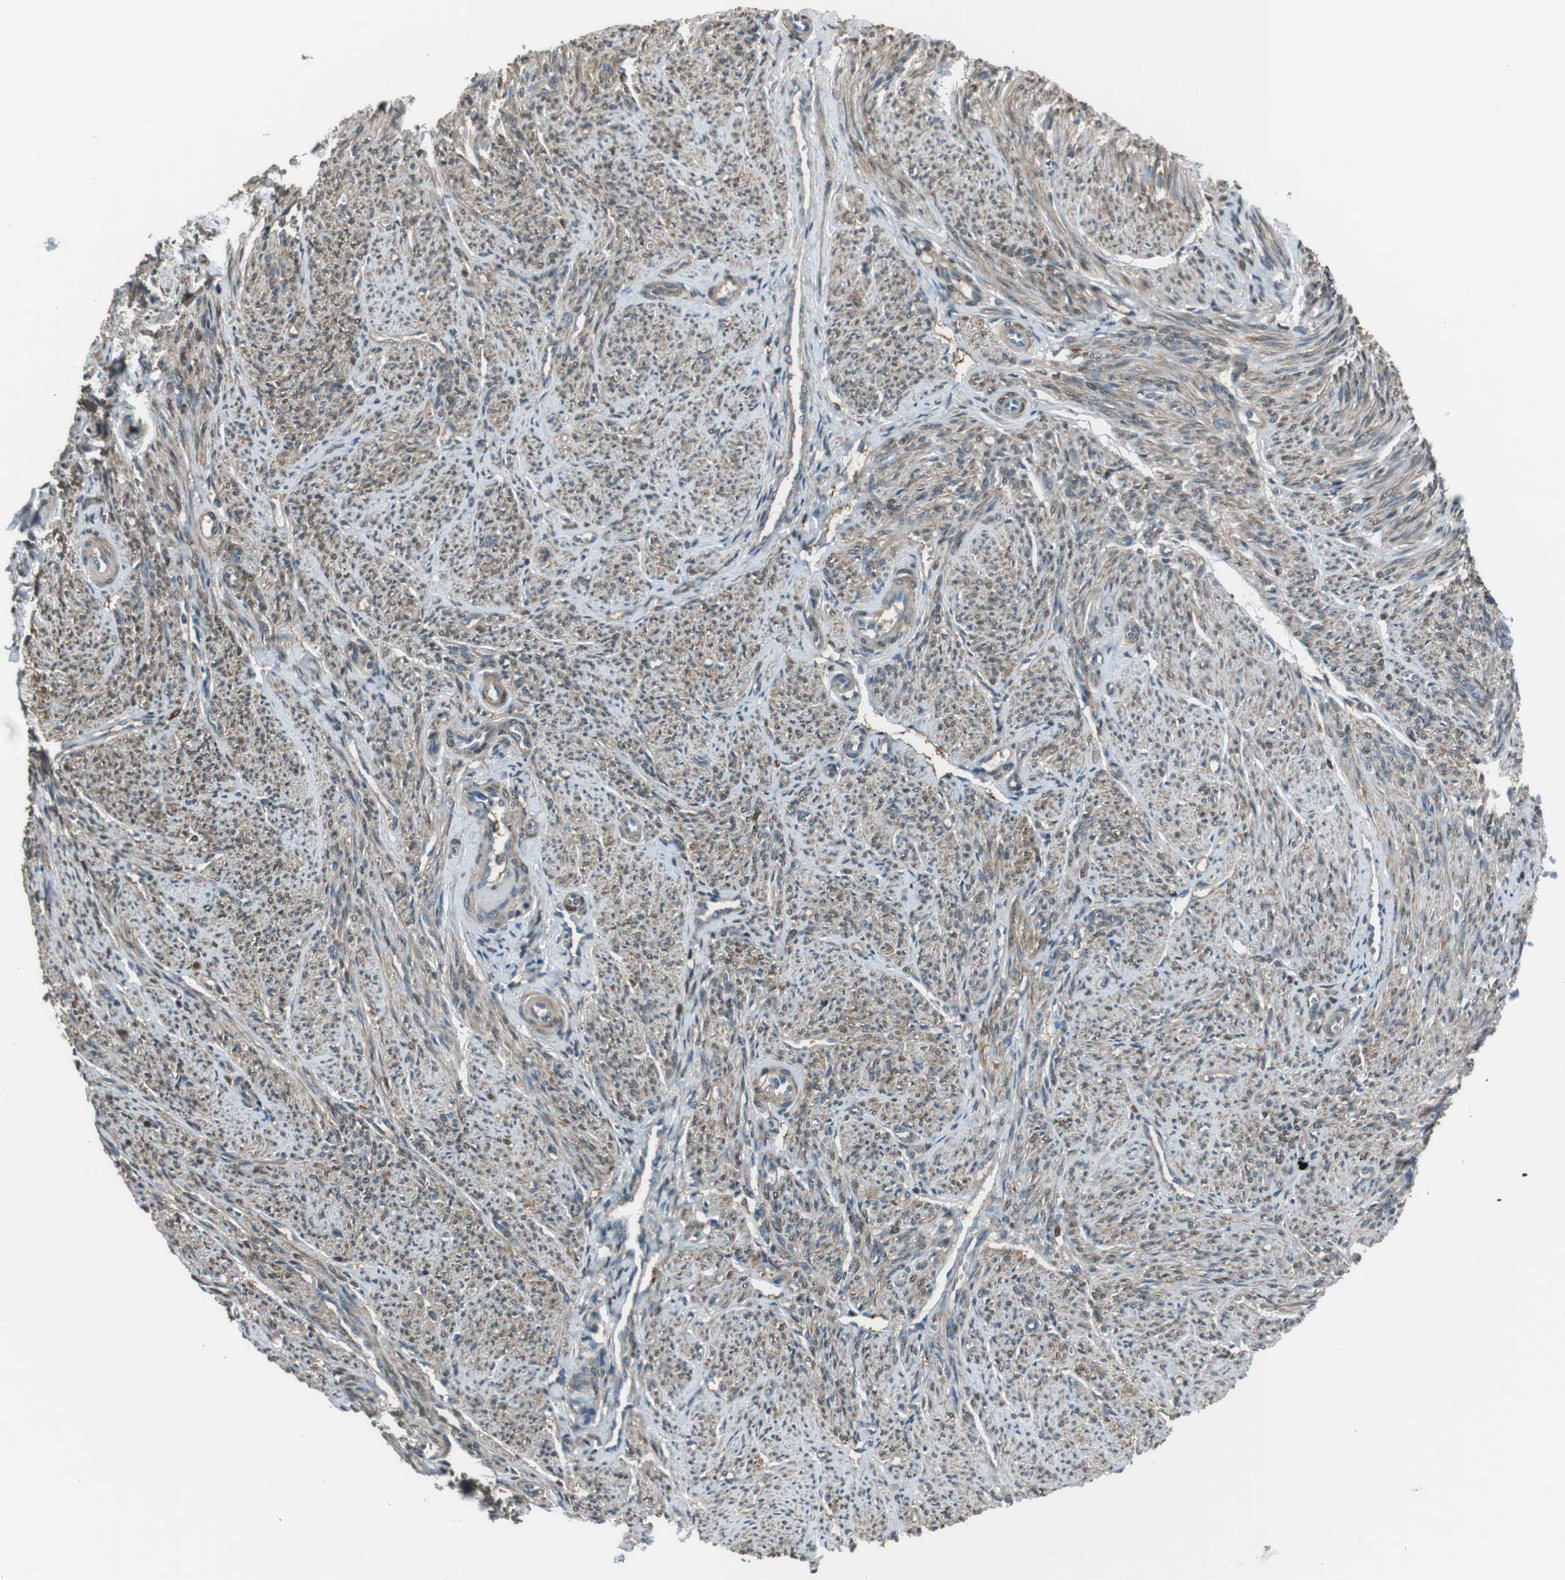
{"staining": {"intensity": "moderate", "quantity": ">75%", "location": "cytoplasmic/membranous"}, "tissue": "smooth muscle", "cell_type": "Smooth muscle cells", "image_type": "normal", "snomed": [{"axis": "morphology", "description": "Normal tissue, NOS"}, {"axis": "topography", "description": "Smooth muscle"}], "caption": "An image showing moderate cytoplasmic/membranous staining in about >75% of smooth muscle cells in benign smooth muscle, as visualized by brown immunohistochemical staining.", "gene": "TWSG1", "patient": {"sex": "female", "age": 65}}